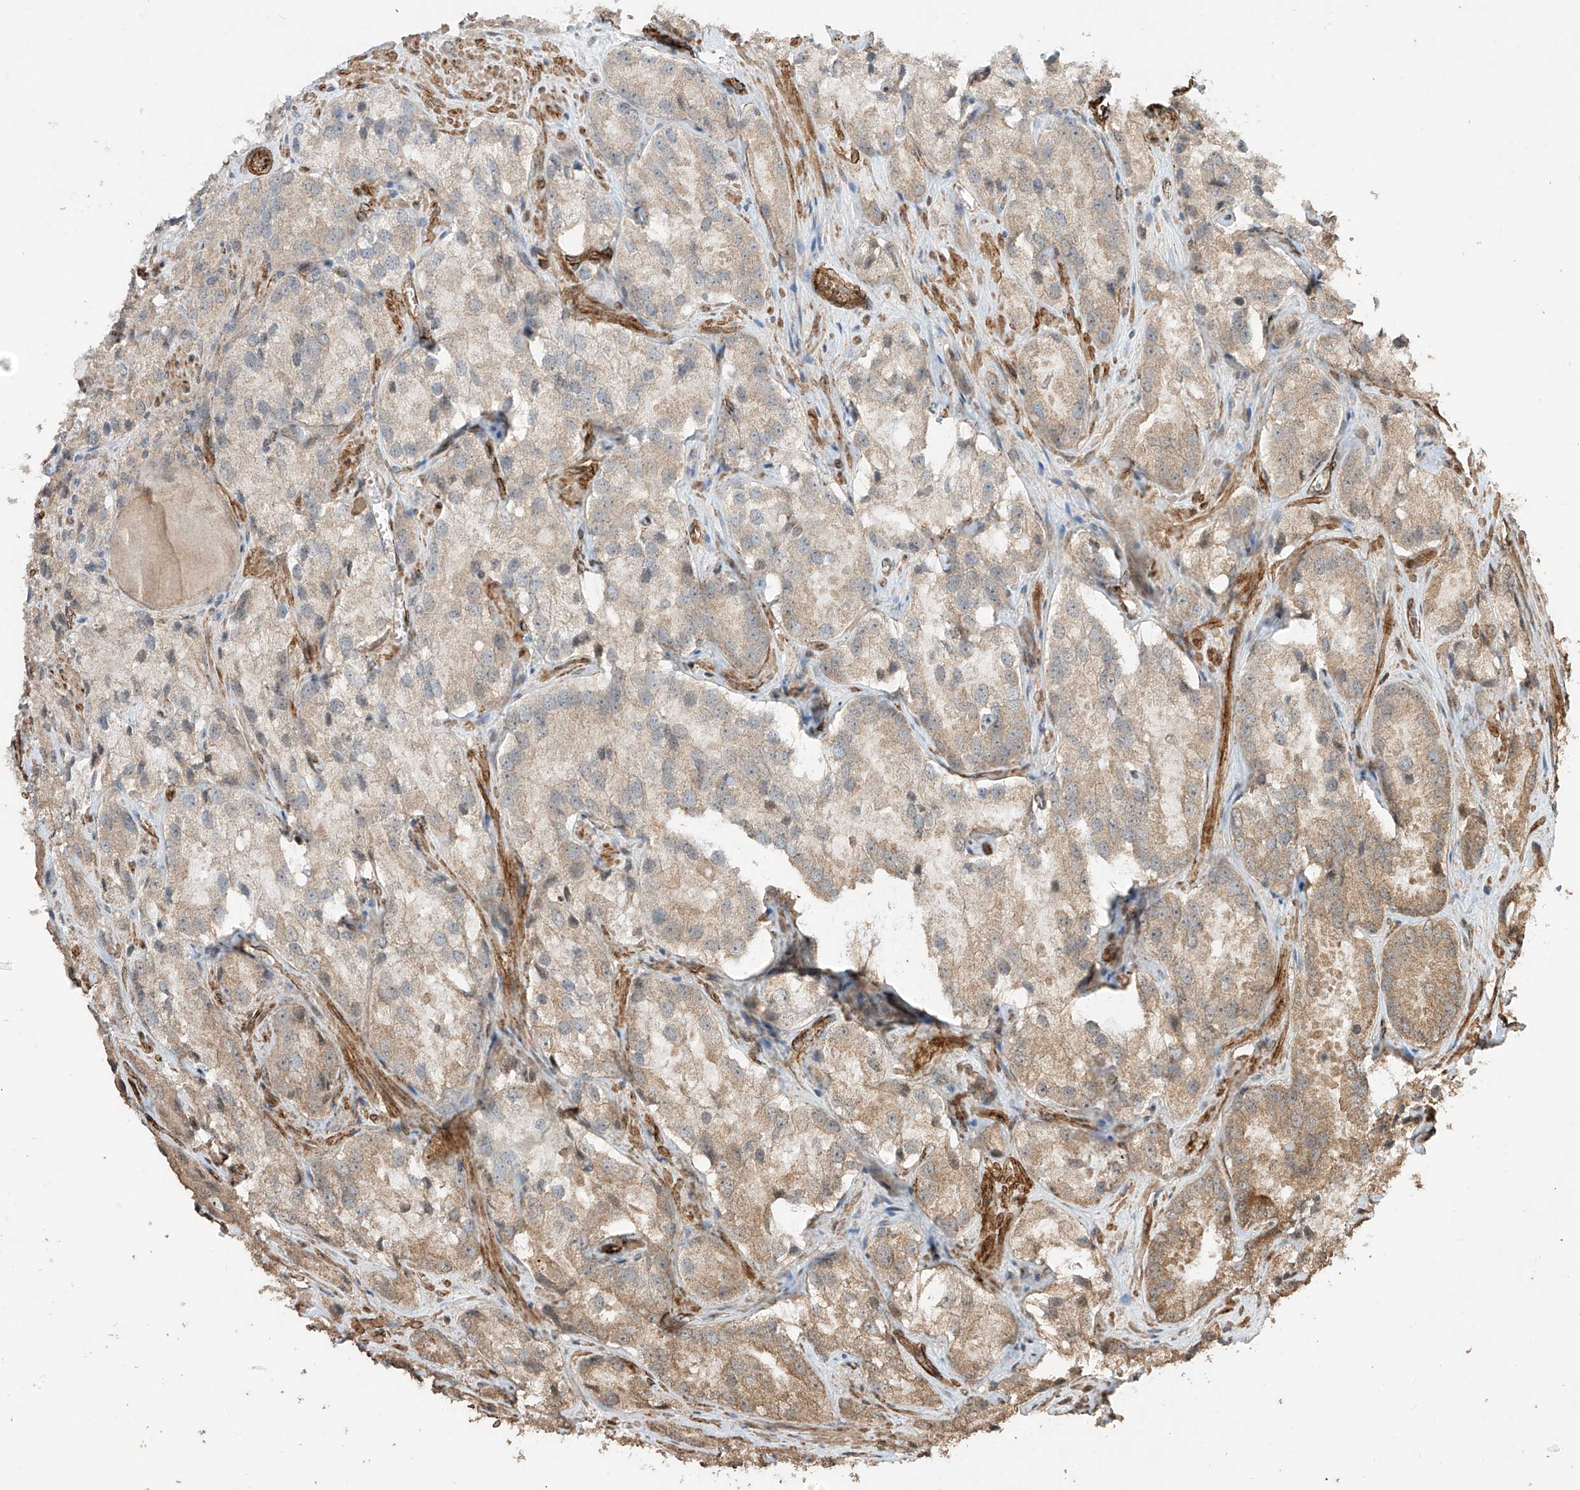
{"staining": {"intensity": "weak", "quantity": ">75%", "location": "cytoplasmic/membranous"}, "tissue": "prostate cancer", "cell_type": "Tumor cells", "image_type": "cancer", "snomed": [{"axis": "morphology", "description": "Adenocarcinoma, High grade"}, {"axis": "topography", "description": "Prostate"}], "caption": "A low amount of weak cytoplasmic/membranous expression is appreciated in approximately >75% of tumor cells in prostate cancer tissue. (Stains: DAB in brown, nuclei in blue, Microscopy: brightfield microscopy at high magnification).", "gene": "TTLL5", "patient": {"sex": "male", "age": 66}}